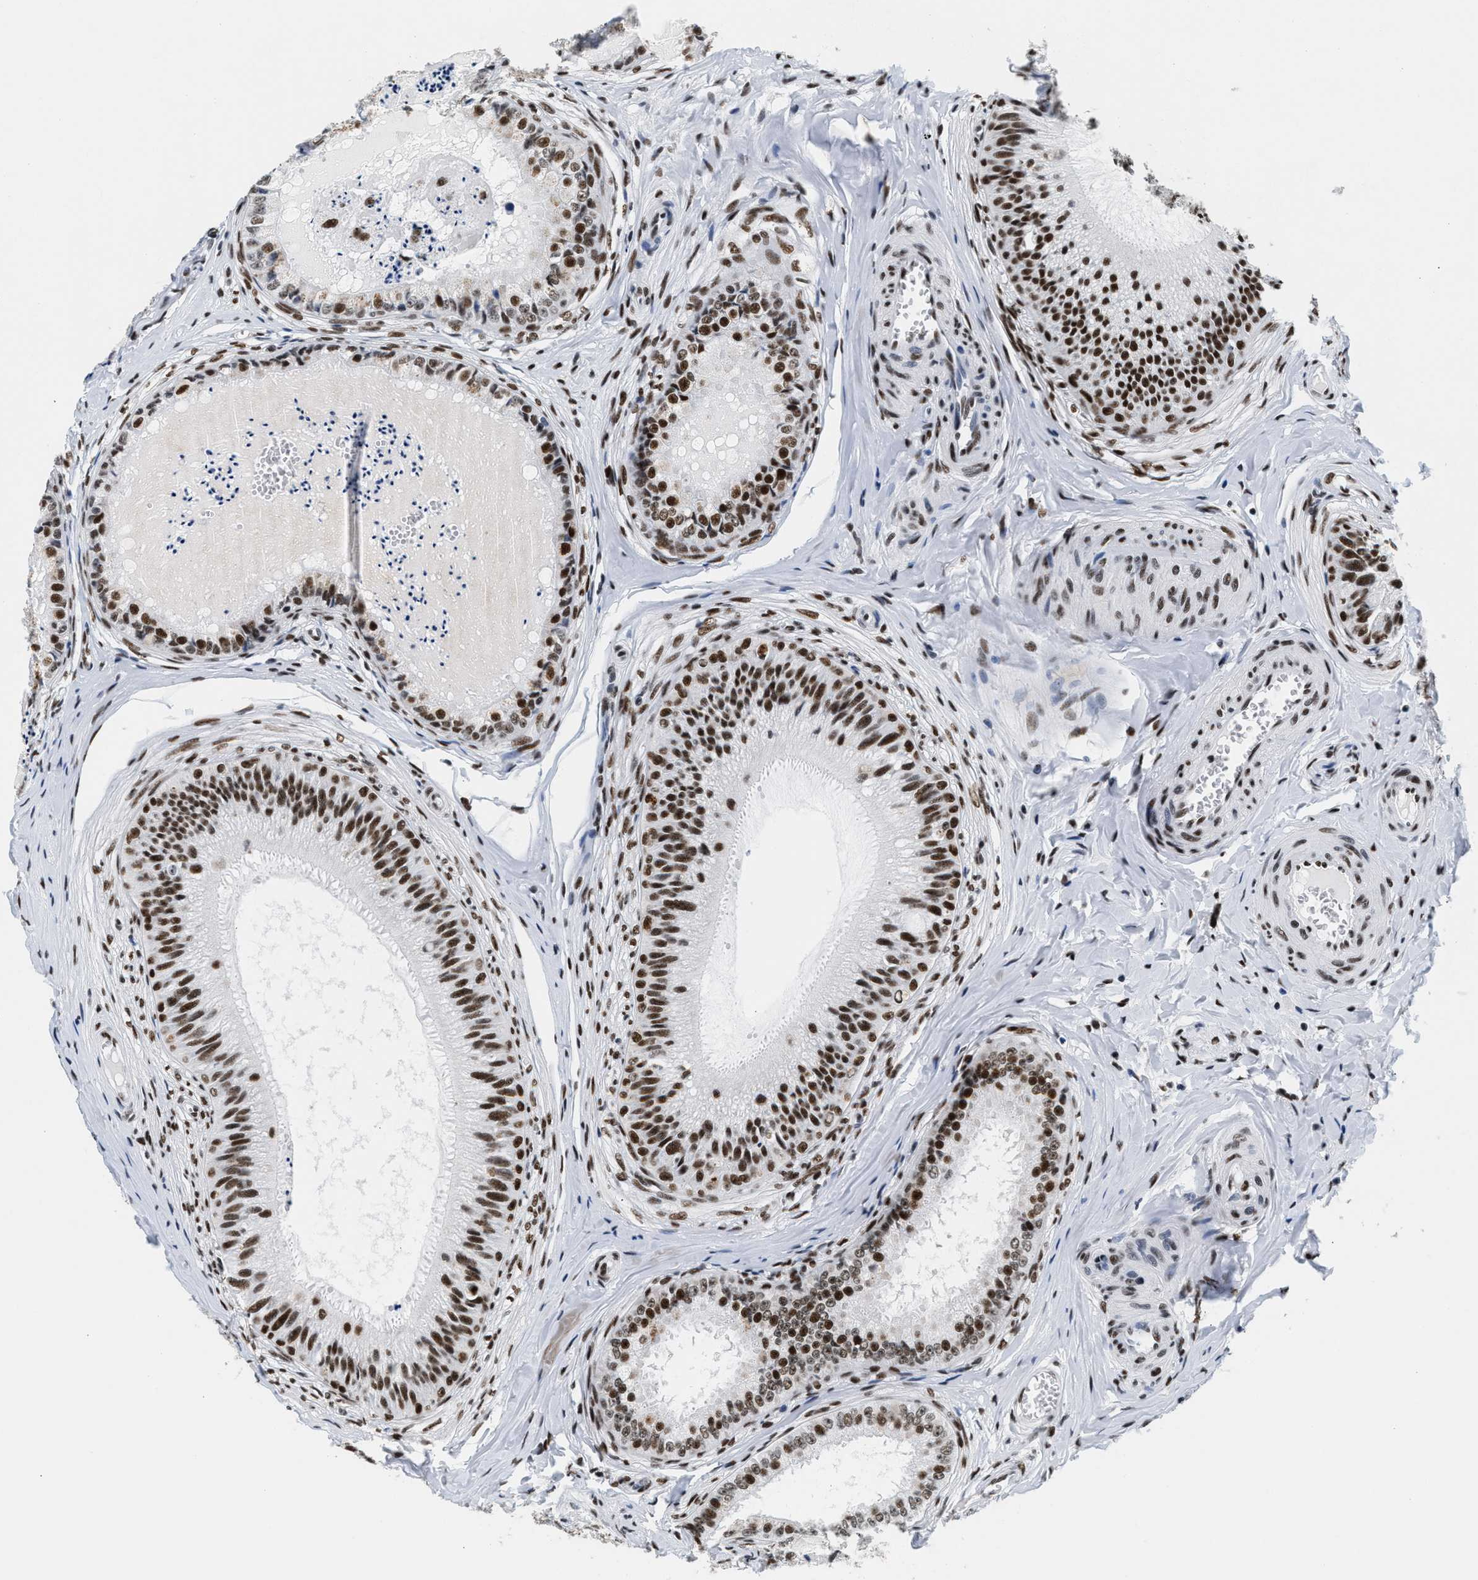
{"staining": {"intensity": "strong", "quantity": ">75%", "location": "nuclear"}, "tissue": "epididymis", "cell_type": "Glandular cells", "image_type": "normal", "snomed": [{"axis": "morphology", "description": "Normal tissue, NOS"}, {"axis": "topography", "description": "Epididymis"}], "caption": "A high amount of strong nuclear positivity is seen in approximately >75% of glandular cells in normal epididymis.", "gene": "RAD50", "patient": {"sex": "male", "age": 31}}